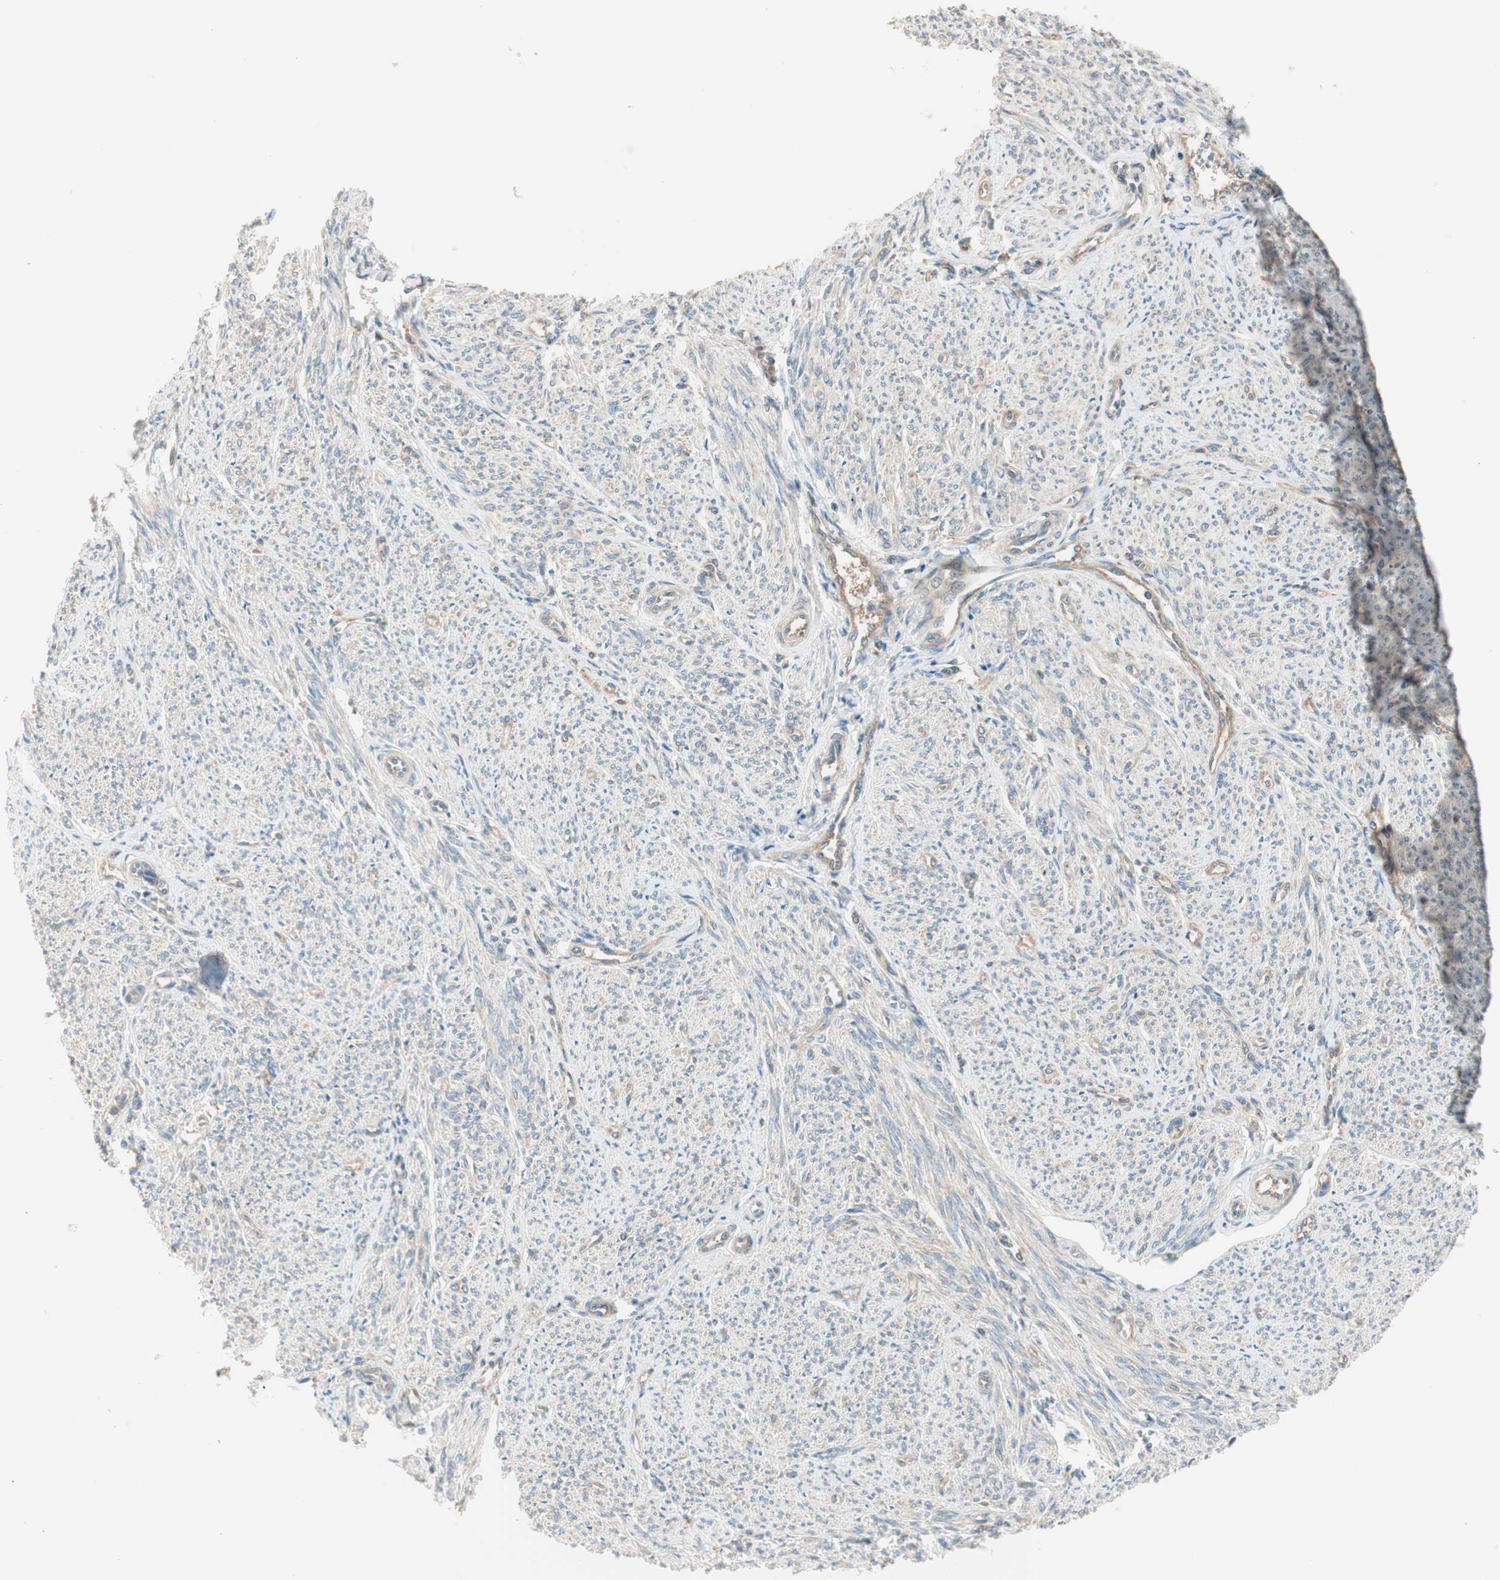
{"staining": {"intensity": "weak", "quantity": "25%-75%", "location": "cytoplasmic/membranous"}, "tissue": "smooth muscle", "cell_type": "Smooth muscle cells", "image_type": "normal", "snomed": [{"axis": "morphology", "description": "Normal tissue, NOS"}, {"axis": "topography", "description": "Smooth muscle"}], "caption": "Immunohistochemical staining of unremarkable human smooth muscle exhibits low levels of weak cytoplasmic/membranous expression in approximately 25%-75% of smooth muscle cells.", "gene": "GALT", "patient": {"sex": "female", "age": 65}}